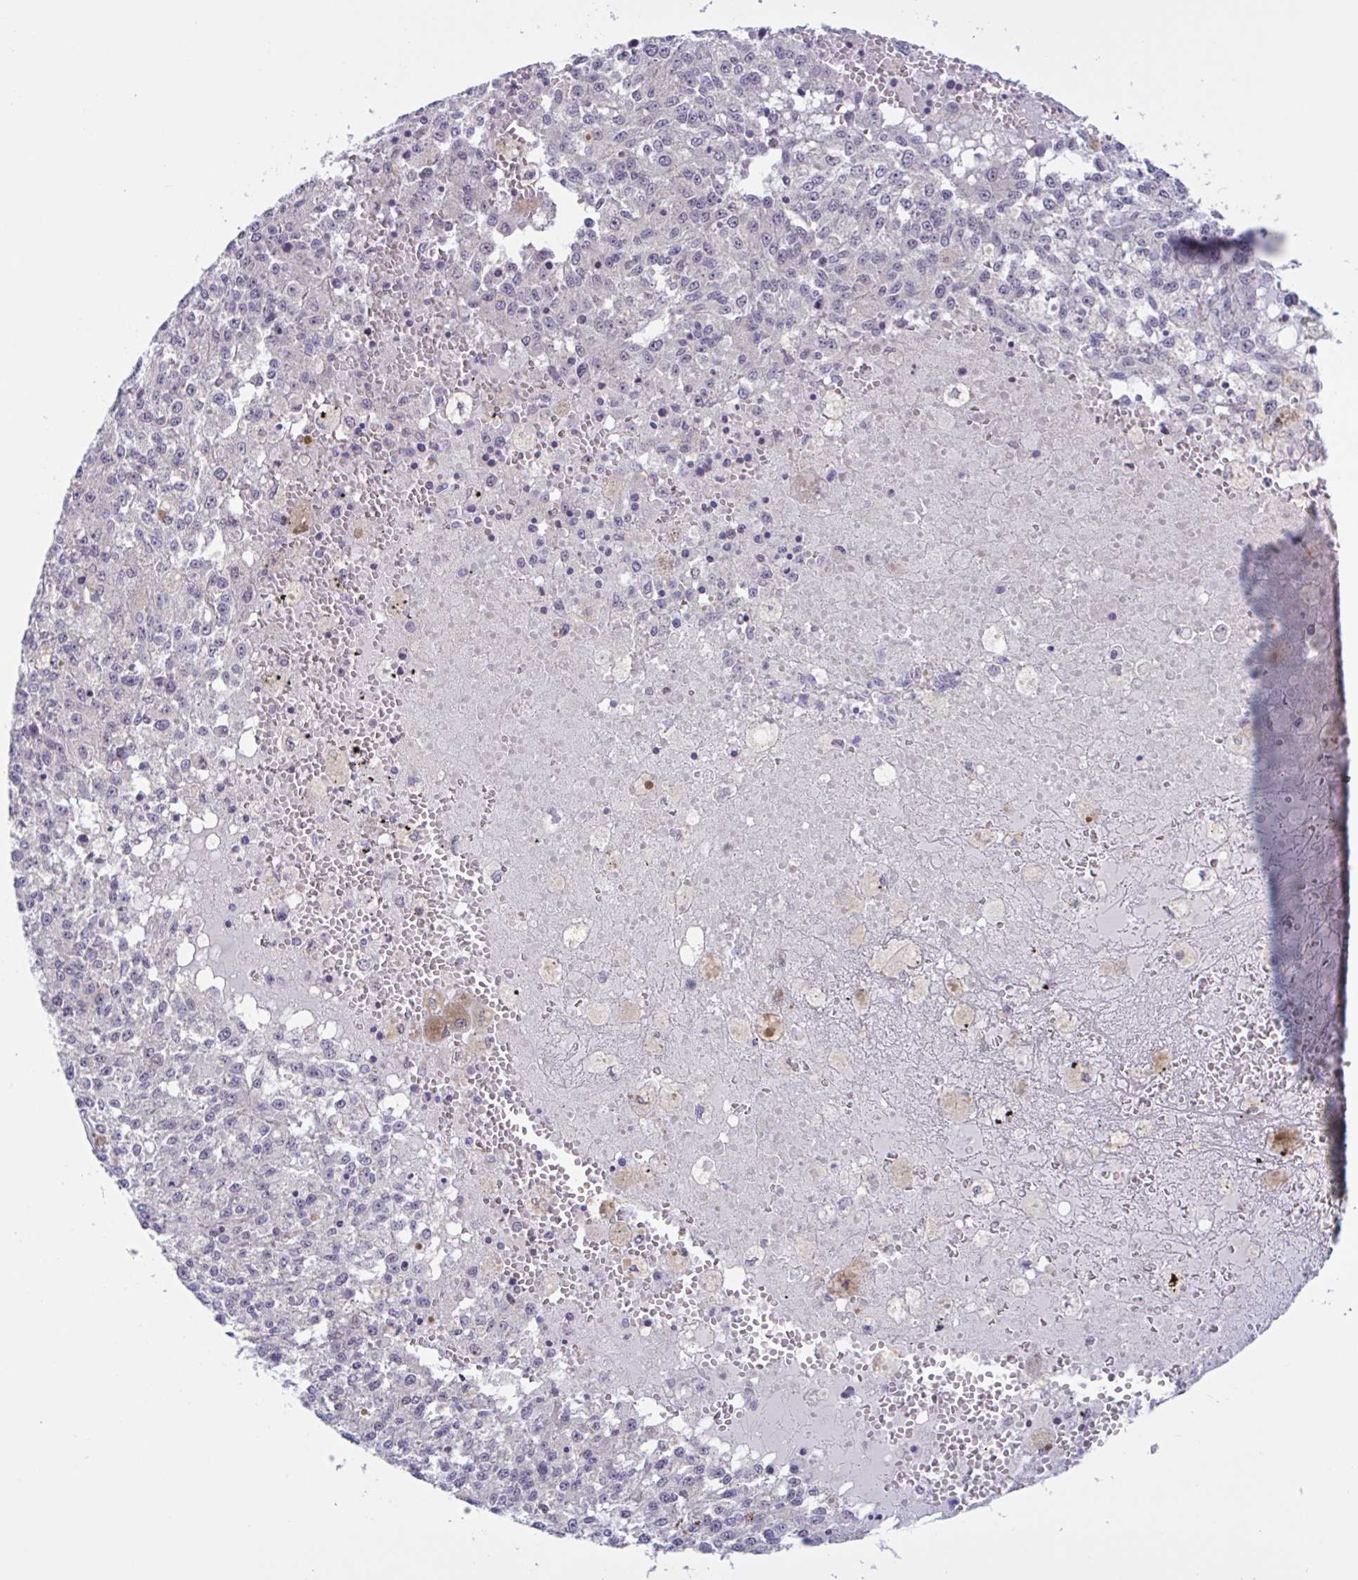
{"staining": {"intensity": "negative", "quantity": "none", "location": "none"}, "tissue": "melanoma", "cell_type": "Tumor cells", "image_type": "cancer", "snomed": [{"axis": "morphology", "description": "Malignant melanoma, Metastatic site"}, {"axis": "topography", "description": "Lymph node"}], "caption": "This is an immunohistochemistry (IHC) histopathology image of malignant melanoma (metastatic site). There is no expression in tumor cells.", "gene": "SNX11", "patient": {"sex": "female", "age": 64}}